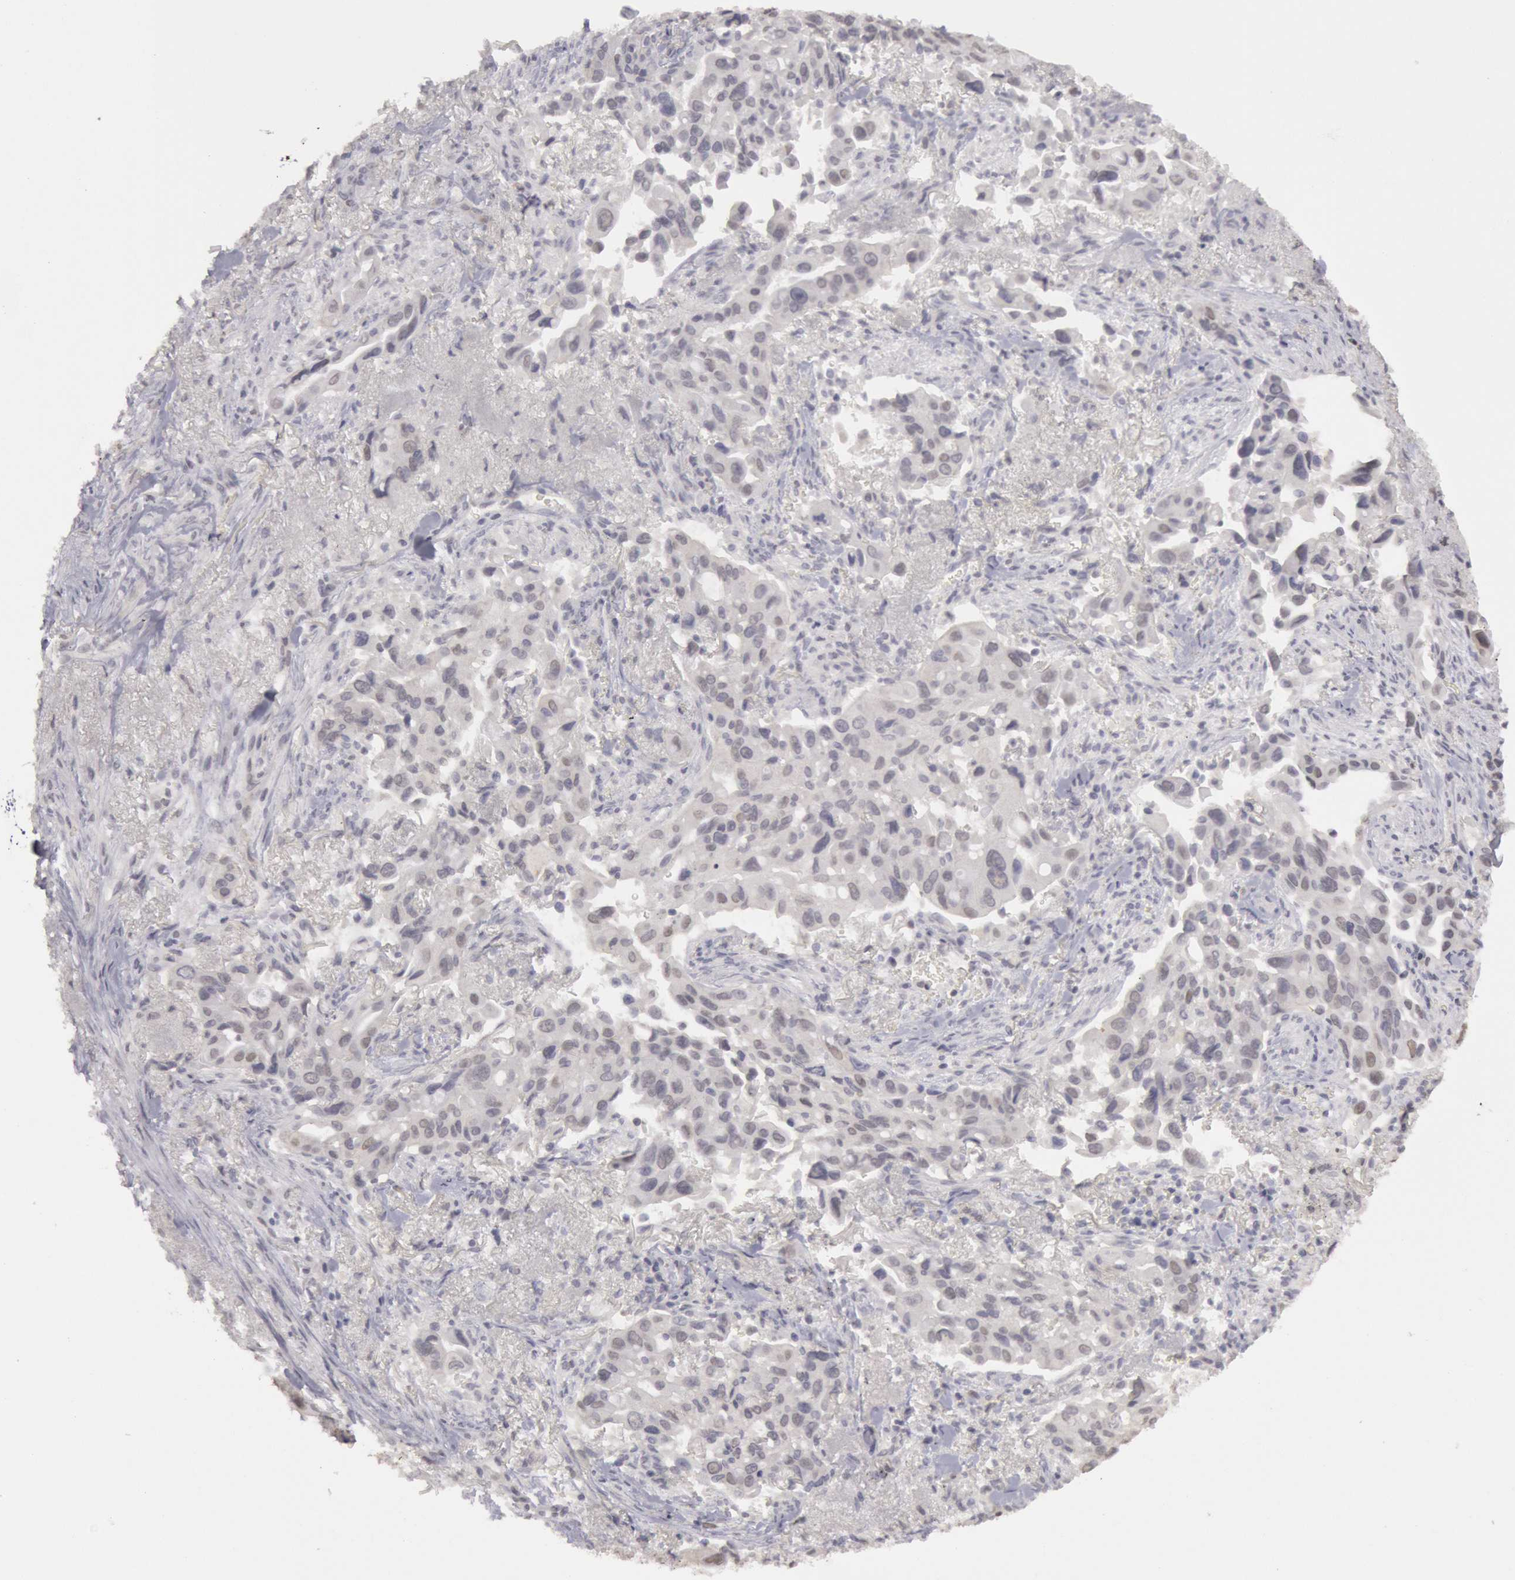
{"staining": {"intensity": "negative", "quantity": "none", "location": "none"}, "tissue": "lung cancer", "cell_type": "Tumor cells", "image_type": "cancer", "snomed": [{"axis": "morphology", "description": "Adenocarcinoma, NOS"}, {"axis": "topography", "description": "Lung"}], "caption": "A micrograph of adenocarcinoma (lung) stained for a protein reveals no brown staining in tumor cells.", "gene": "RIMBP3C", "patient": {"sex": "male", "age": 68}}